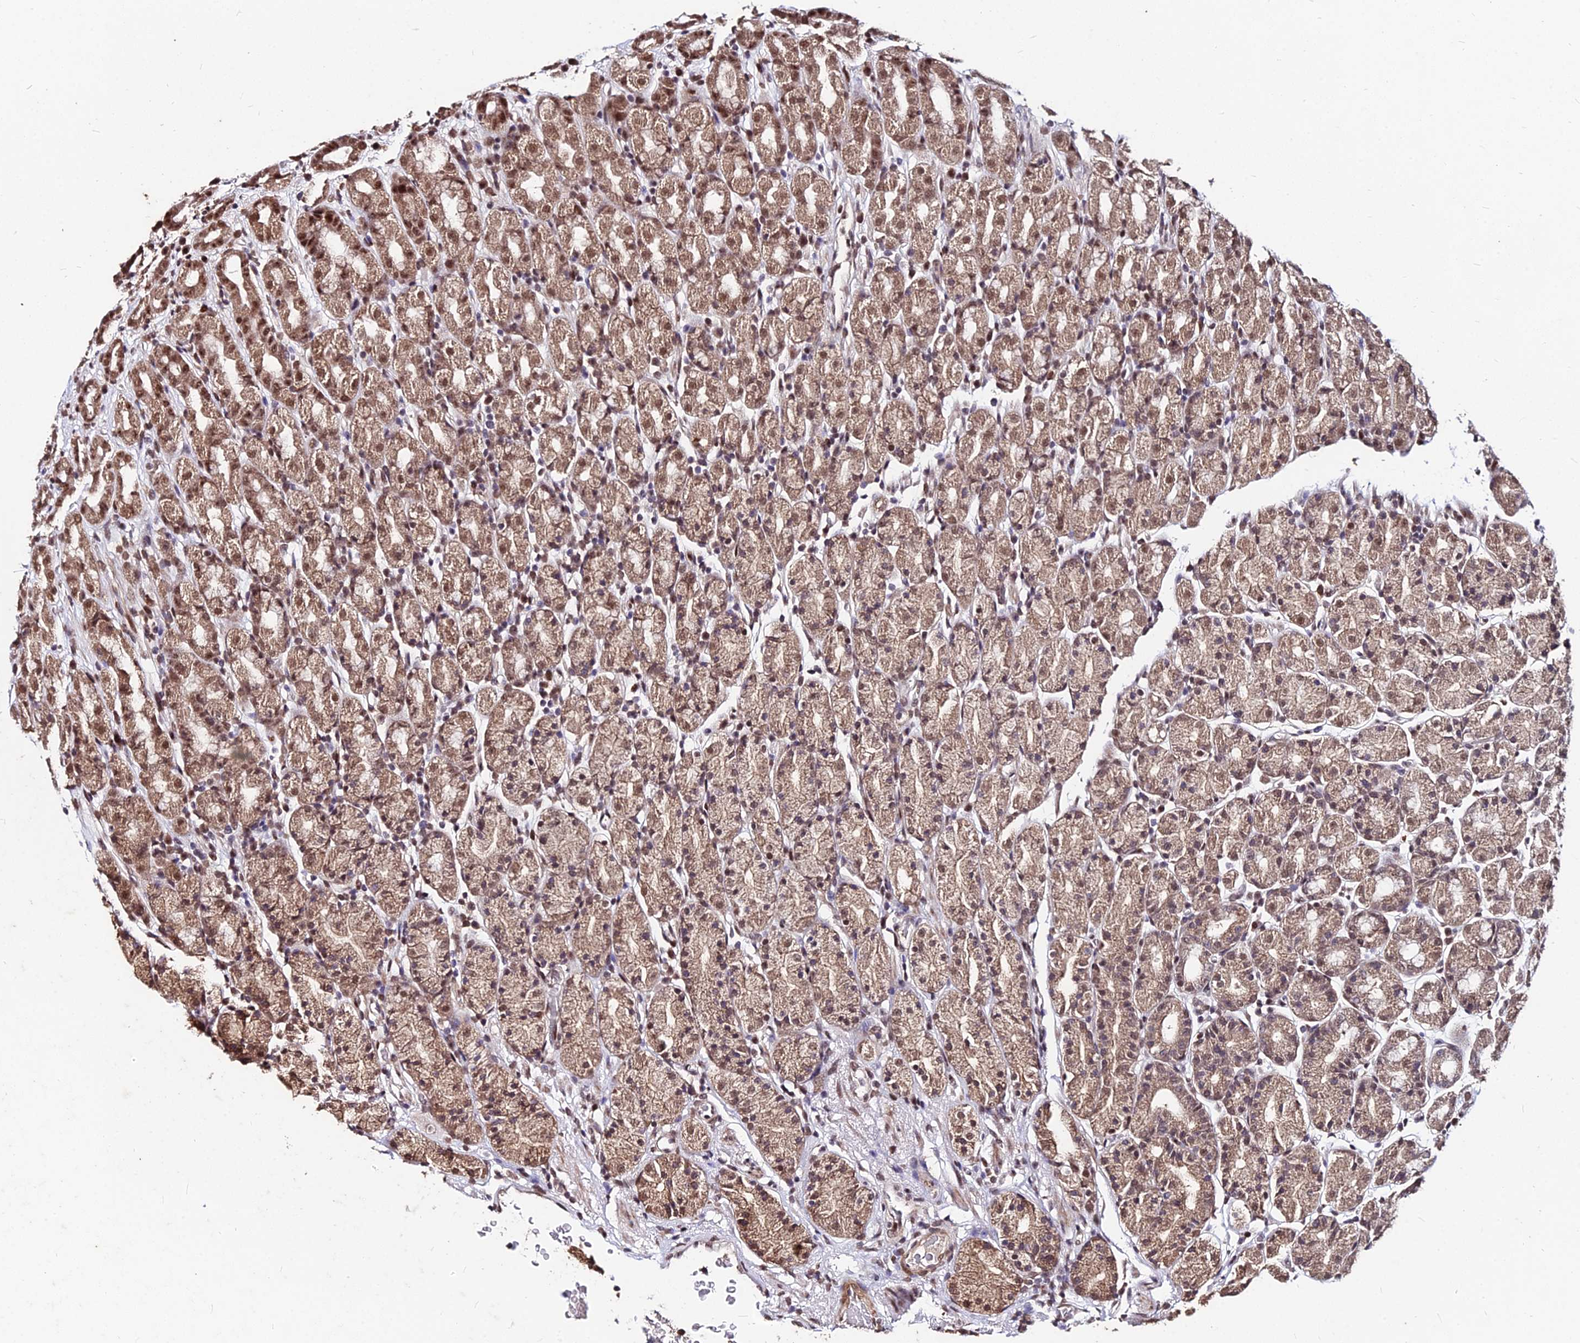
{"staining": {"intensity": "strong", "quantity": "25%-75%", "location": "cytoplasmic/membranous,nuclear"}, "tissue": "stomach", "cell_type": "Glandular cells", "image_type": "normal", "snomed": [{"axis": "morphology", "description": "Normal tissue, NOS"}, {"axis": "topography", "description": "Stomach, upper"}, {"axis": "topography", "description": "Stomach, lower"}, {"axis": "topography", "description": "Small intestine"}], "caption": "Stomach stained with a brown dye exhibits strong cytoplasmic/membranous,nuclear positive expression in approximately 25%-75% of glandular cells.", "gene": "ZBED4", "patient": {"sex": "male", "age": 68}}